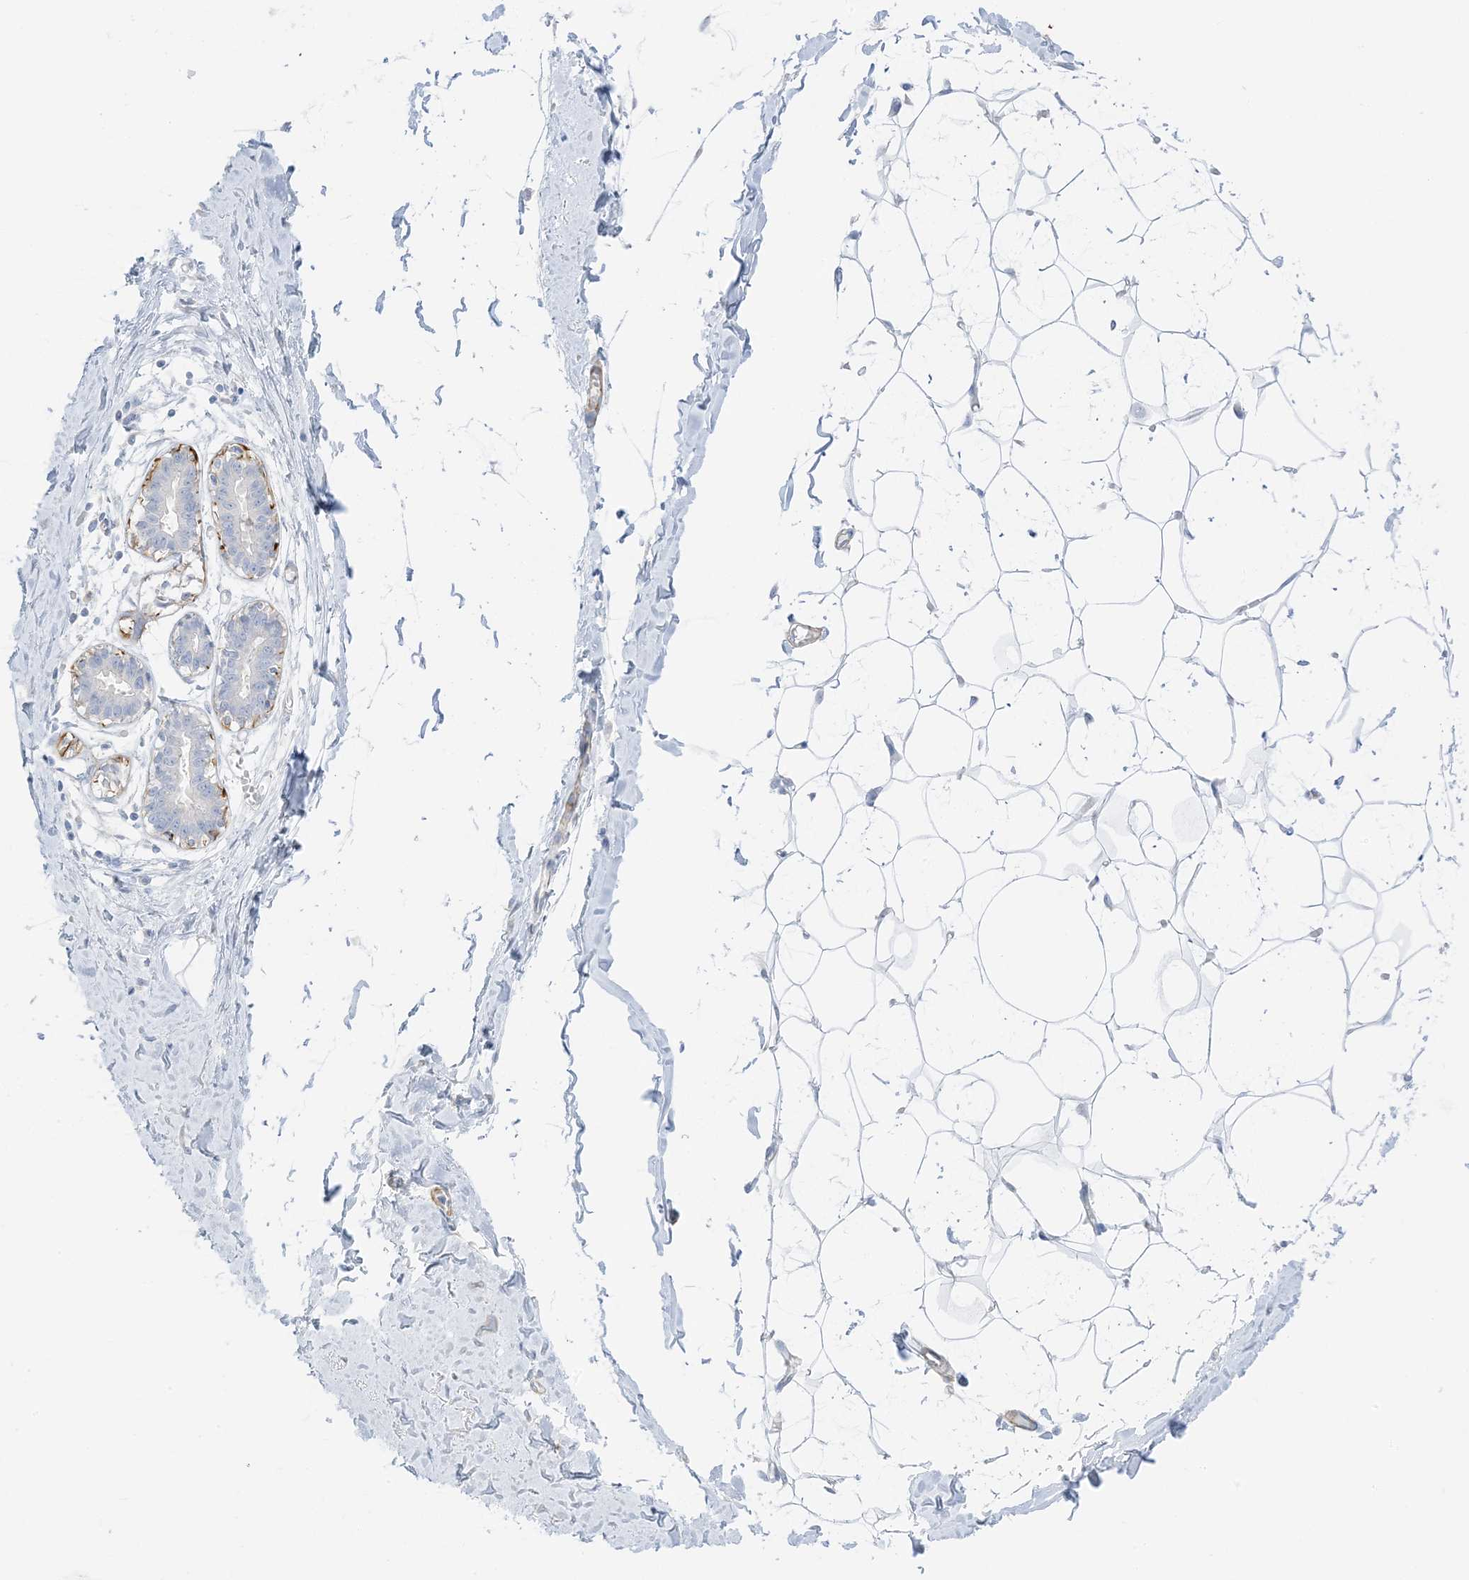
{"staining": {"intensity": "negative", "quantity": "none", "location": "none"}, "tissue": "breast", "cell_type": "Adipocytes", "image_type": "normal", "snomed": [{"axis": "morphology", "description": "Normal tissue, NOS"}, {"axis": "topography", "description": "Breast"}], "caption": "Unremarkable breast was stained to show a protein in brown. There is no significant positivity in adipocytes.", "gene": "SLC22A13", "patient": {"sex": "female", "age": 27}}